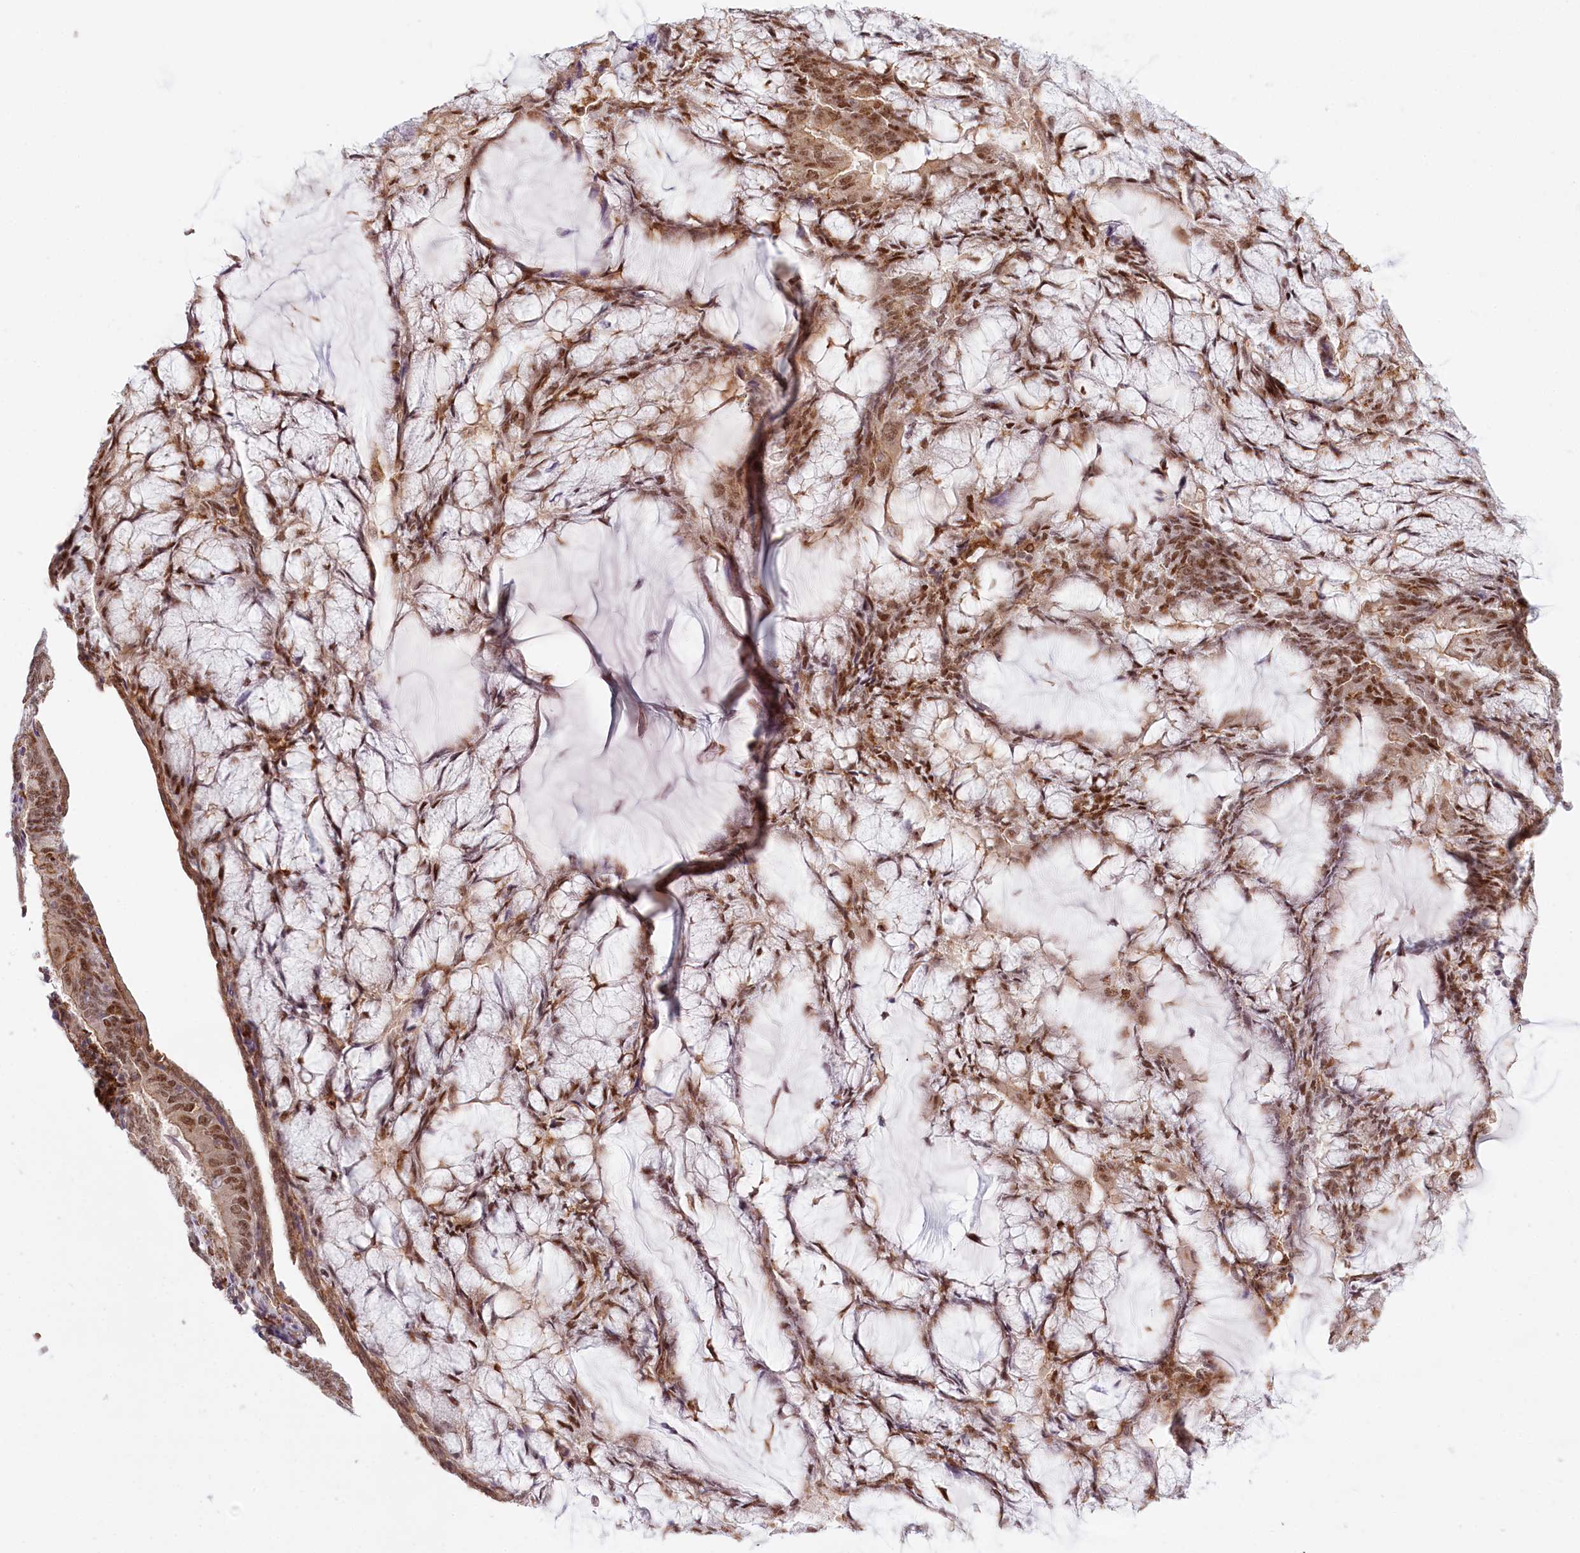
{"staining": {"intensity": "moderate", "quantity": "25%-75%", "location": "nuclear"}, "tissue": "endometrial cancer", "cell_type": "Tumor cells", "image_type": "cancer", "snomed": [{"axis": "morphology", "description": "Adenocarcinoma, NOS"}, {"axis": "topography", "description": "Endometrium"}], "caption": "Brown immunohistochemical staining in endometrial adenocarcinoma demonstrates moderate nuclear expression in about 25%-75% of tumor cells.", "gene": "TUBGCP2", "patient": {"sex": "female", "age": 81}}